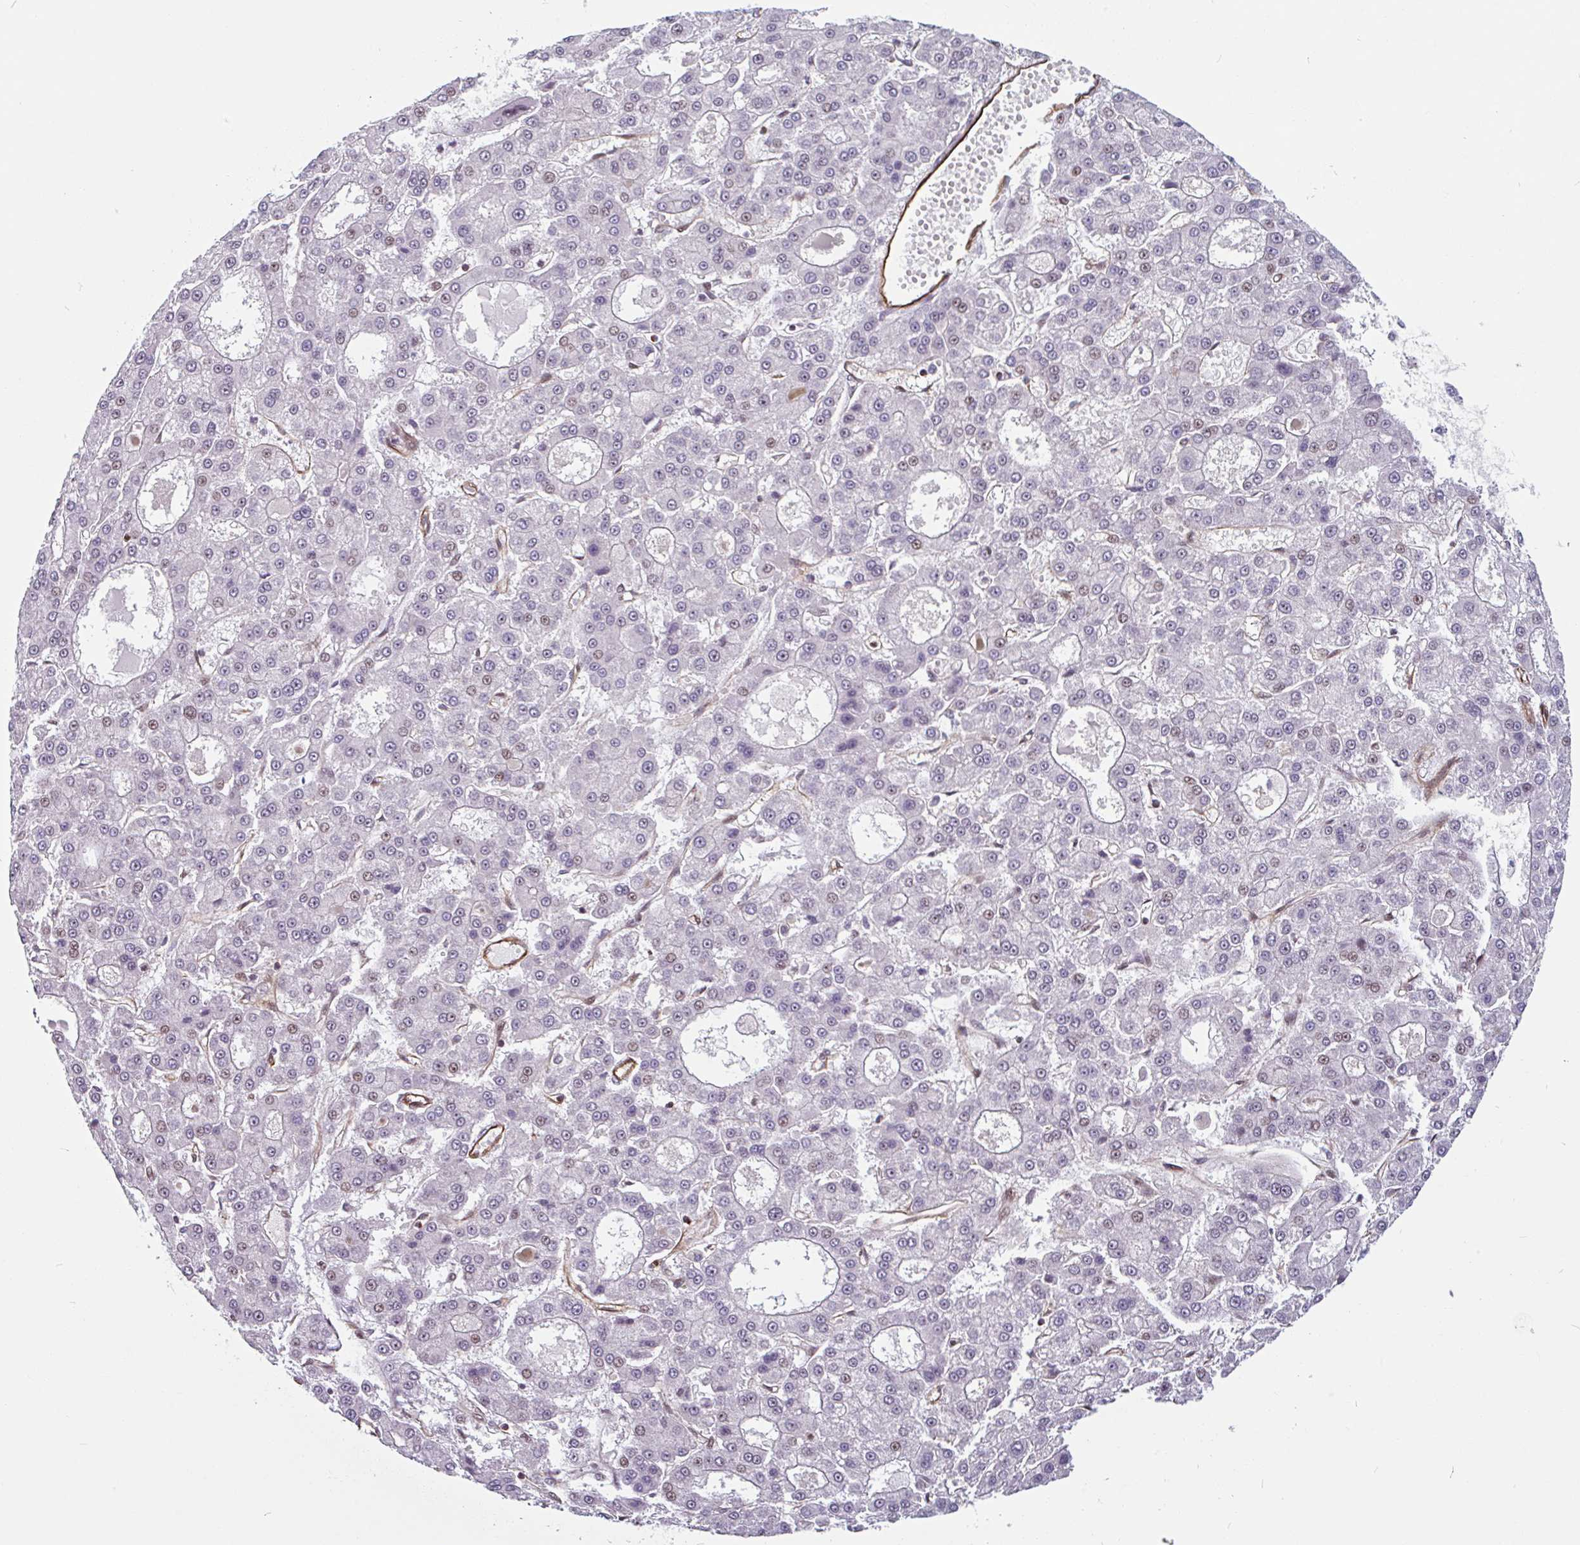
{"staining": {"intensity": "weak", "quantity": "25%-75%", "location": "nuclear"}, "tissue": "liver cancer", "cell_type": "Tumor cells", "image_type": "cancer", "snomed": [{"axis": "morphology", "description": "Carcinoma, Hepatocellular, NOS"}, {"axis": "topography", "description": "Liver"}], "caption": "A brown stain shows weak nuclear staining of a protein in human hepatocellular carcinoma (liver) tumor cells.", "gene": "ZNF689", "patient": {"sex": "male", "age": 70}}